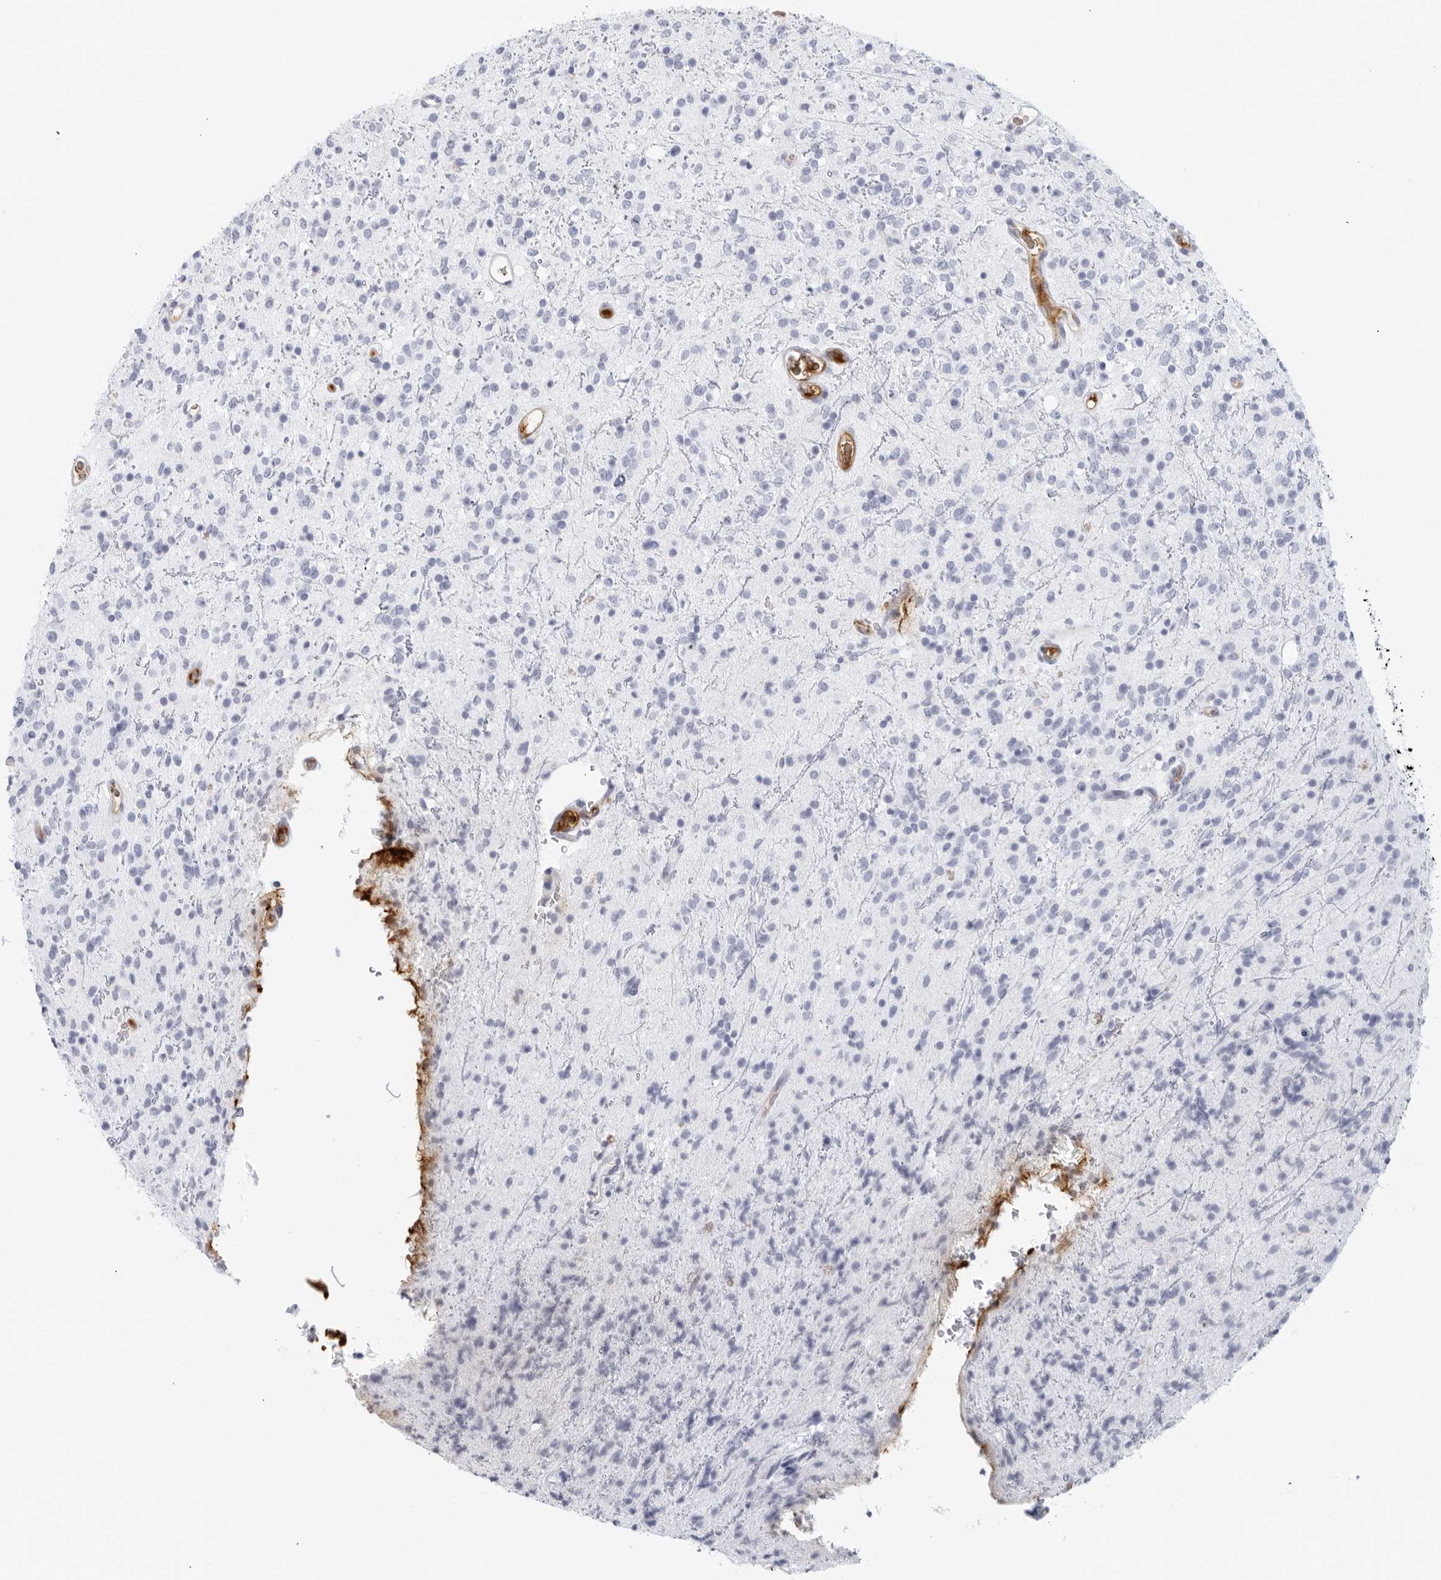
{"staining": {"intensity": "negative", "quantity": "none", "location": "none"}, "tissue": "glioma", "cell_type": "Tumor cells", "image_type": "cancer", "snomed": [{"axis": "morphology", "description": "Glioma, malignant, High grade"}, {"axis": "topography", "description": "Brain"}], "caption": "Malignant glioma (high-grade) was stained to show a protein in brown. There is no significant positivity in tumor cells.", "gene": "FGG", "patient": {"sex": "male", "age": 34}}